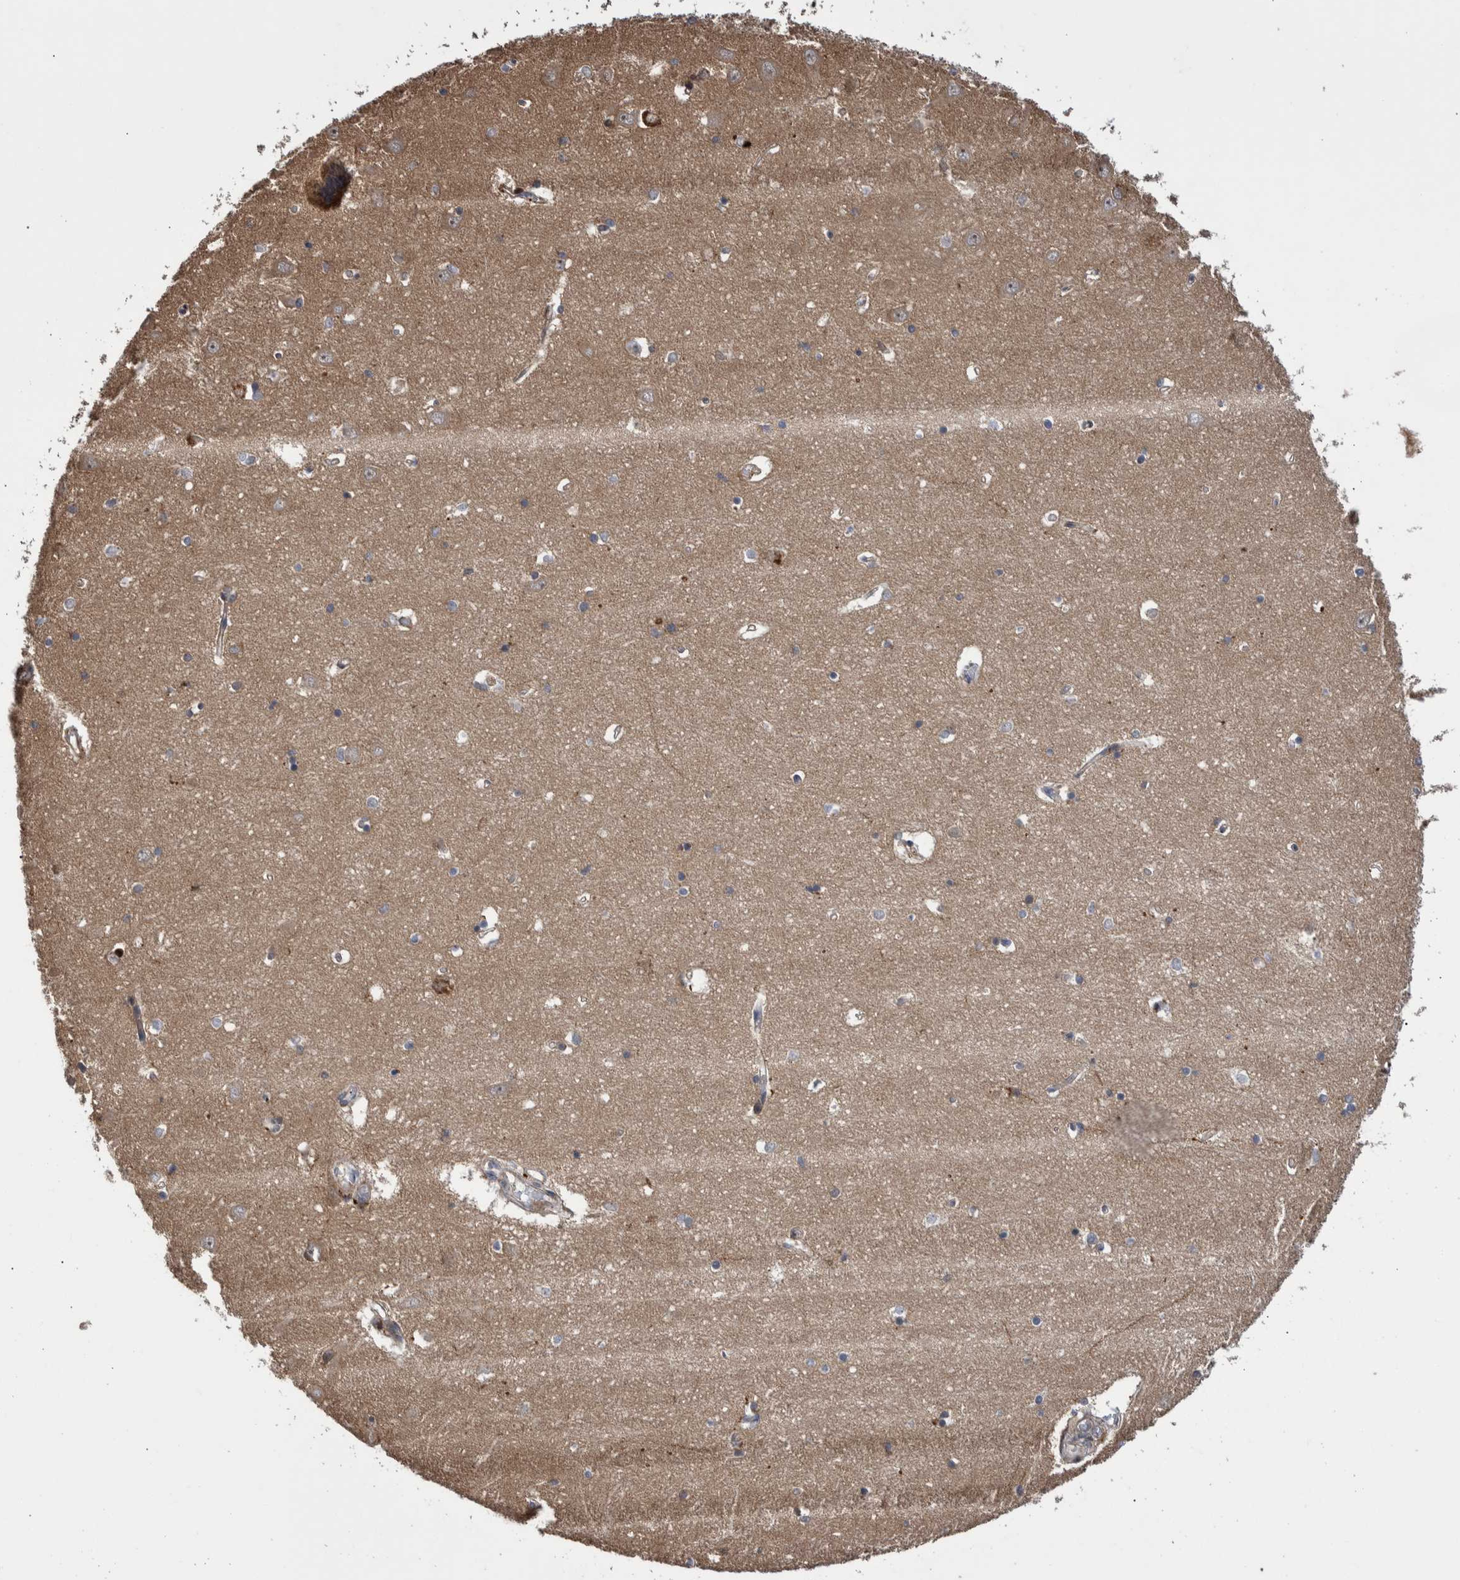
{"staining": {"intensity": "strong", "quantity": "<25%", "location": "cytoplasmic/membranous,nuclear"}, "tissue": "hippocampus", "cell_type": "Glial cells", "image_type": "normal", "snomed": [{"axis": "morphology", "description": "Normal tissue, NOS"}, {"axis": "topography", "description": "Hippocampus"}], "caption": "Strong cytoplasmic/membranous,nuclear positivity is identified in about <25% of glial cells in normal hippocampus.", "gene": "SHISA6", "patient": {"sex": "male", "age": 70}}